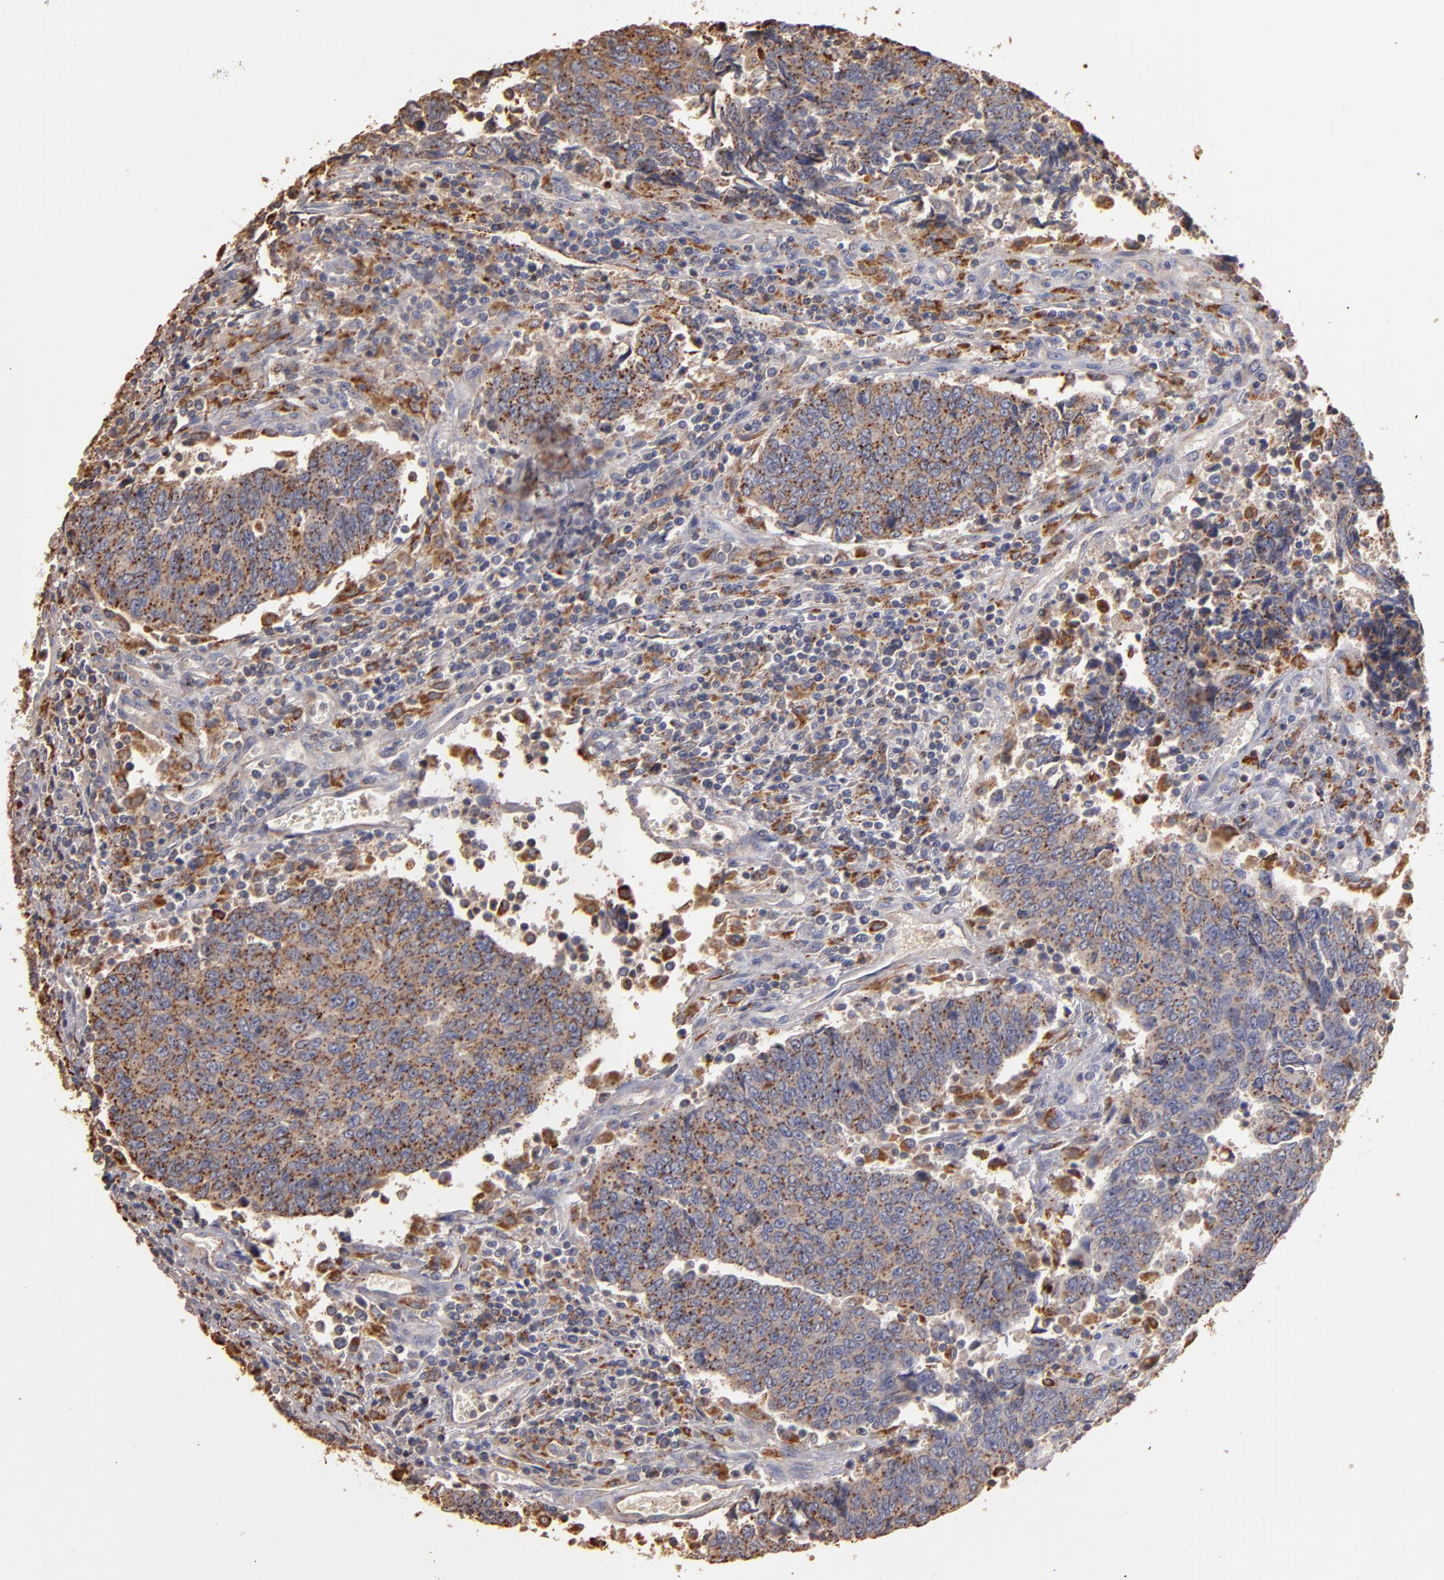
{"staining": {"intensity": "moderate", "quantity": ">75%", "location": "cytoplasmic/membranous"}, "tissue": "urothelial cancer", "cell_type": "Tumor cells", "image_type": "cancer", "snomed": [{"axis": "morphology", "description": "Urothelial carcinoma, High grade"}, {"axis": "topography", "description": "Urinary bladder"}], "caption": "Immunohistochemistry staining of urothelial cancer, which demonstrates medium levels of moderate cytoplasmic/membranous staining in about >75% of tumor cells indicating moderate cytoplasmic/membranous protein expression. The staining was performed using DAB (3,3'-diaminobenzidine) (brown) for protein detection and nuclei were counterstained in hematoxylin (blue).", "gene": "TRAF1", "patient": {"sex": "male", "age": 86}}